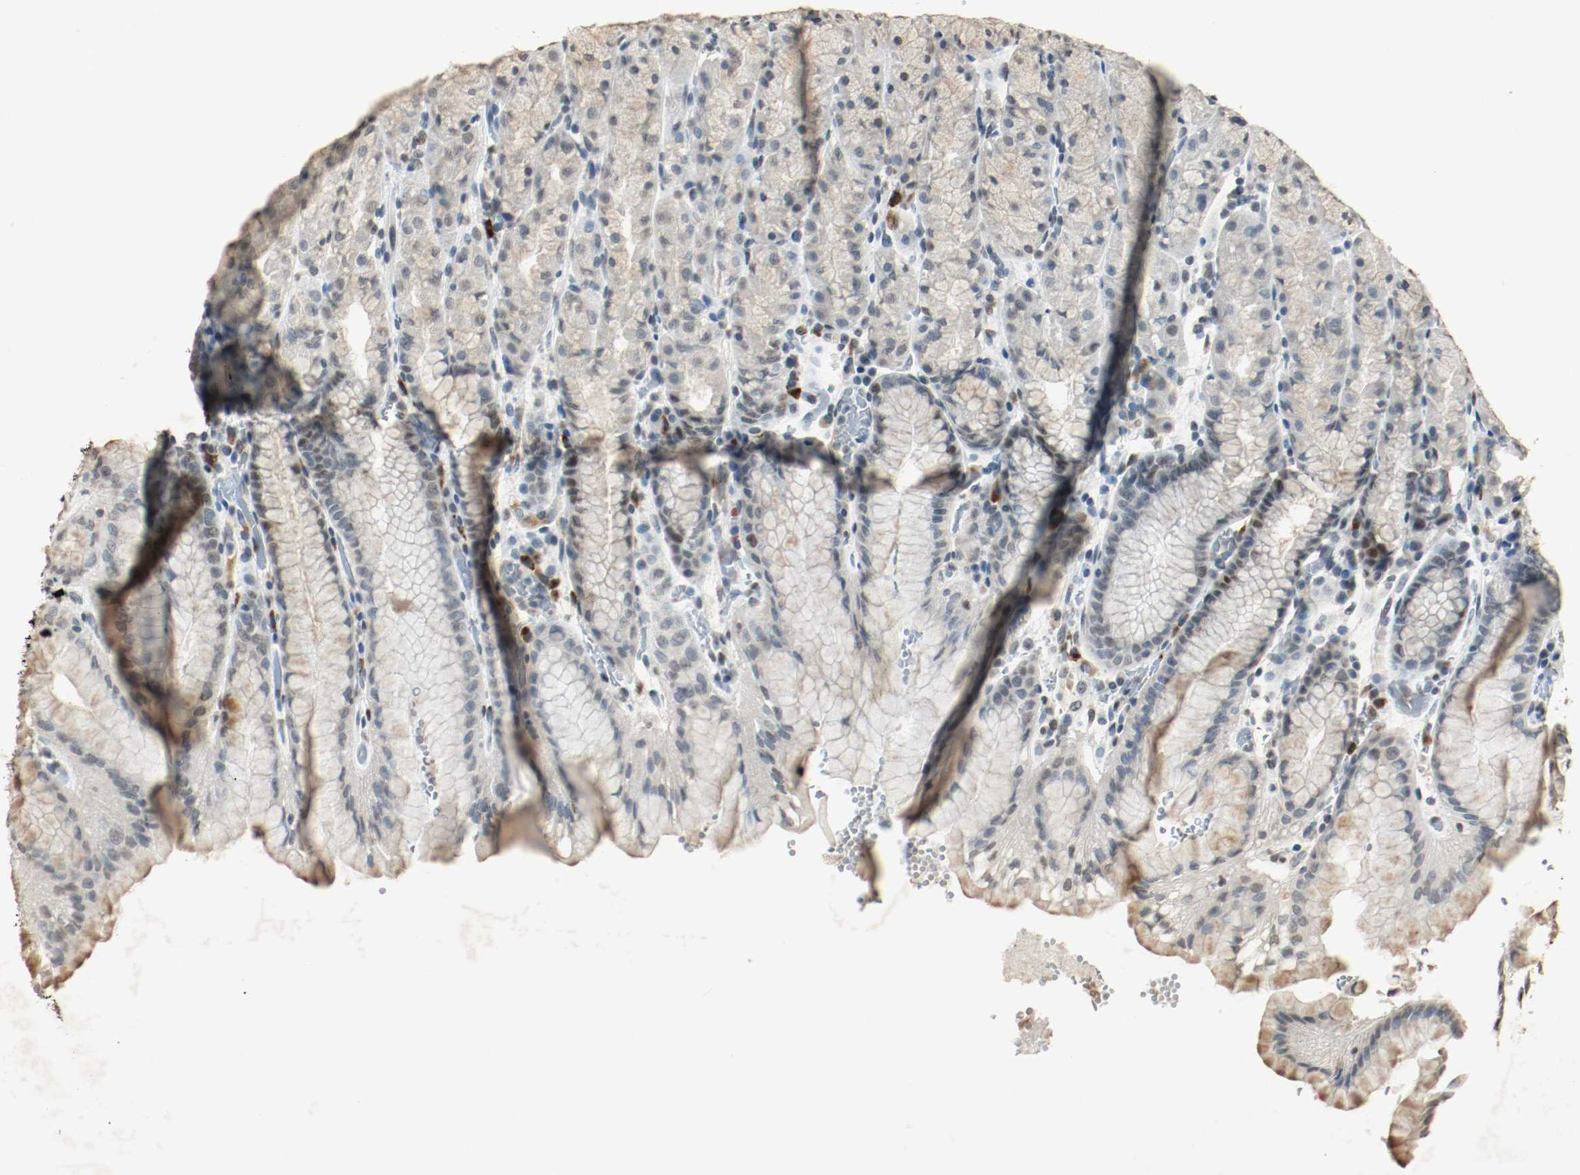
{"staining": {"intensity": "moderate", "quantity": "25%-75%", "location": "cytoplasmic/membranous,nuclear"}, "tissue": "stomach", "cell_type": "Glandular cells", "image_type": "normal", "snomed": [{"axis": "morphology", "description": "Normal tissue, NOS"}, {"axis": "topography", "description": "Stomach, upper"}, {"axis": "topography", "description": "Stomach"}], "caption": "Stomach stained for a protein demonstrates moderate cytoplasmic/membranous,nuclear positivity in glandular cells. Nuclei are stained in blue.", "gene": "DNMT1", "patient": {"sex": "male", "age": 76}}